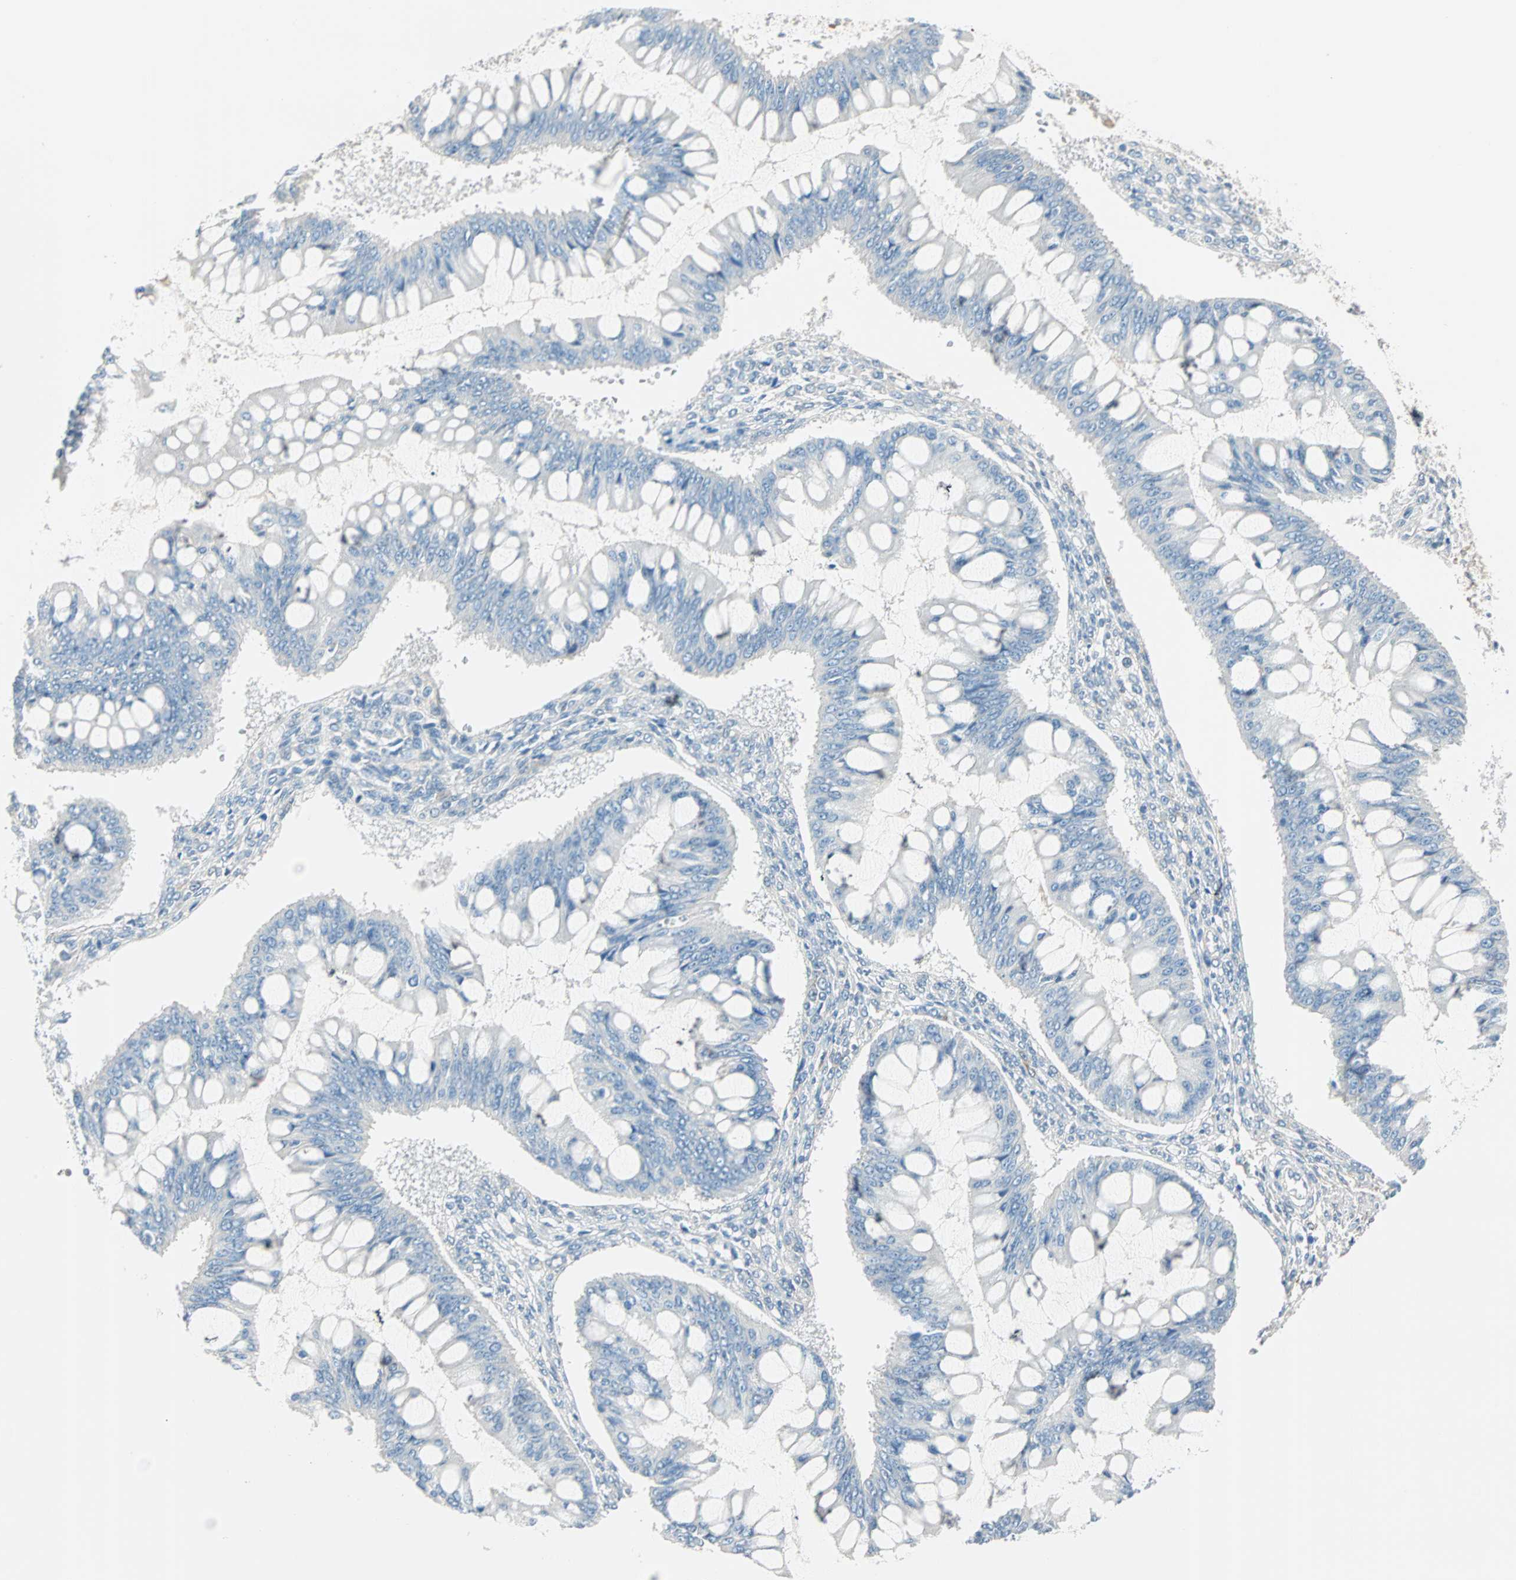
{"staining": {"intensity": "negative", "quantity": "none", "location": "none"}, "tissue": "ovarian cancer", "cell_type": "Tumor cells", "image_type": "cancer", "snomed": [{"axis": "morphology", "description": "Cystadenocarcinoma, mucinous, NOS"}, {"axis": "topography", "description": "Ovary"}], "caption": "Micrograph shows no significant protein staining in tumor cells of ovarian mucinous cystadenocarcinoma.", "gene": "ATF6", "patient": {"sex": "female", "age": 73}}